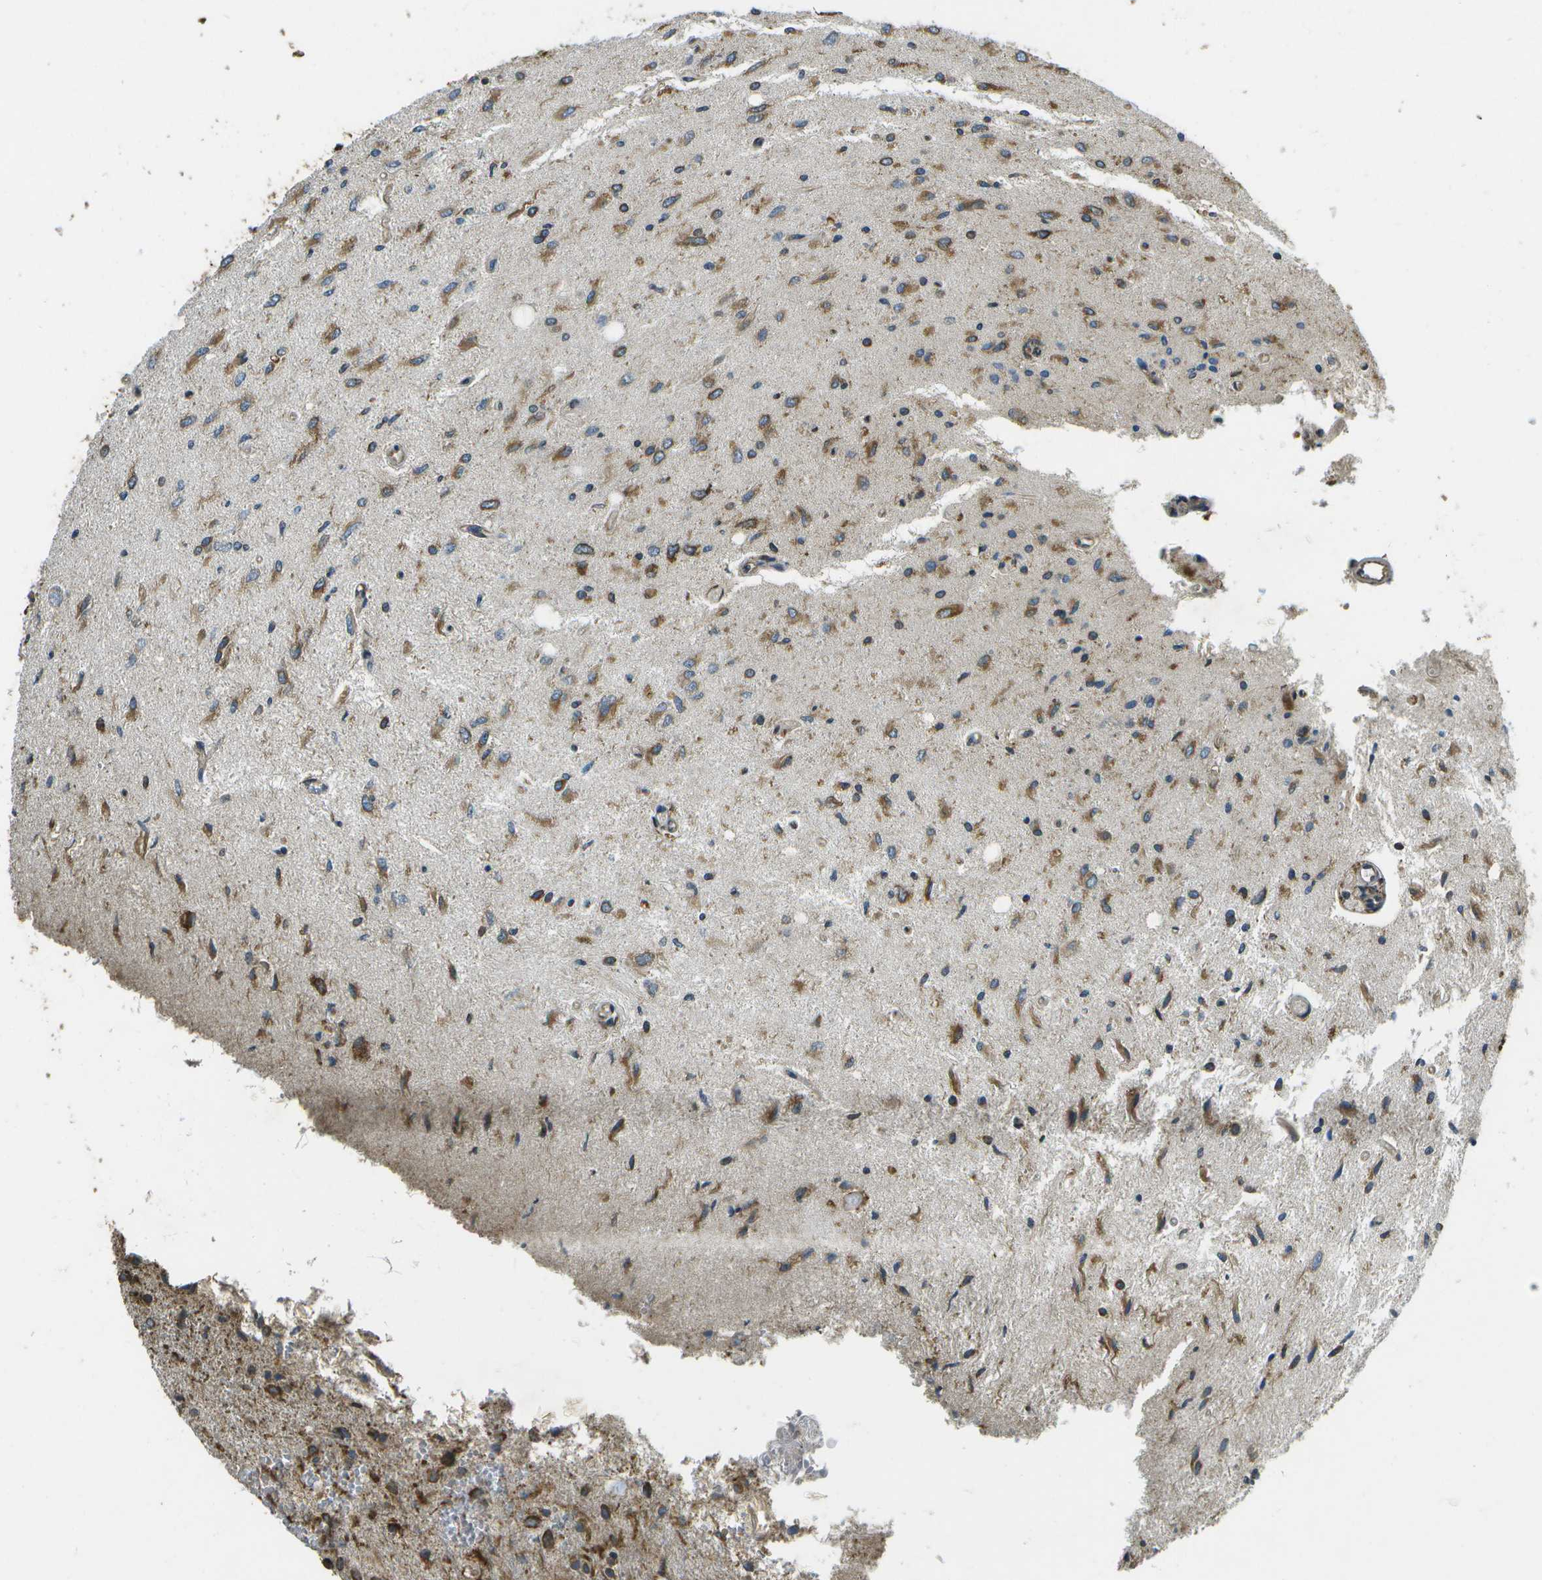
{"staining": {"intensity": "strong", "quantity": ">75%", "location": "cytoplasmic/membranous"}, "tissue": "glioma", "cell_type": "Tumor cells", "image_type": "cancer", "snomed": [{"axis": "morphology", "description": "Glioma, malignant, Low grade"}, {"axis": "topography", "description": "Brain"}], "caption": "Malignant glioma (low-grade) stained with a brown dye shows strong cytoplasmic/membranous positive positivity in approximately >75% of tumor cells.", "gene": "PDIA4", "patient": {"sex": "male", "age": 77}}